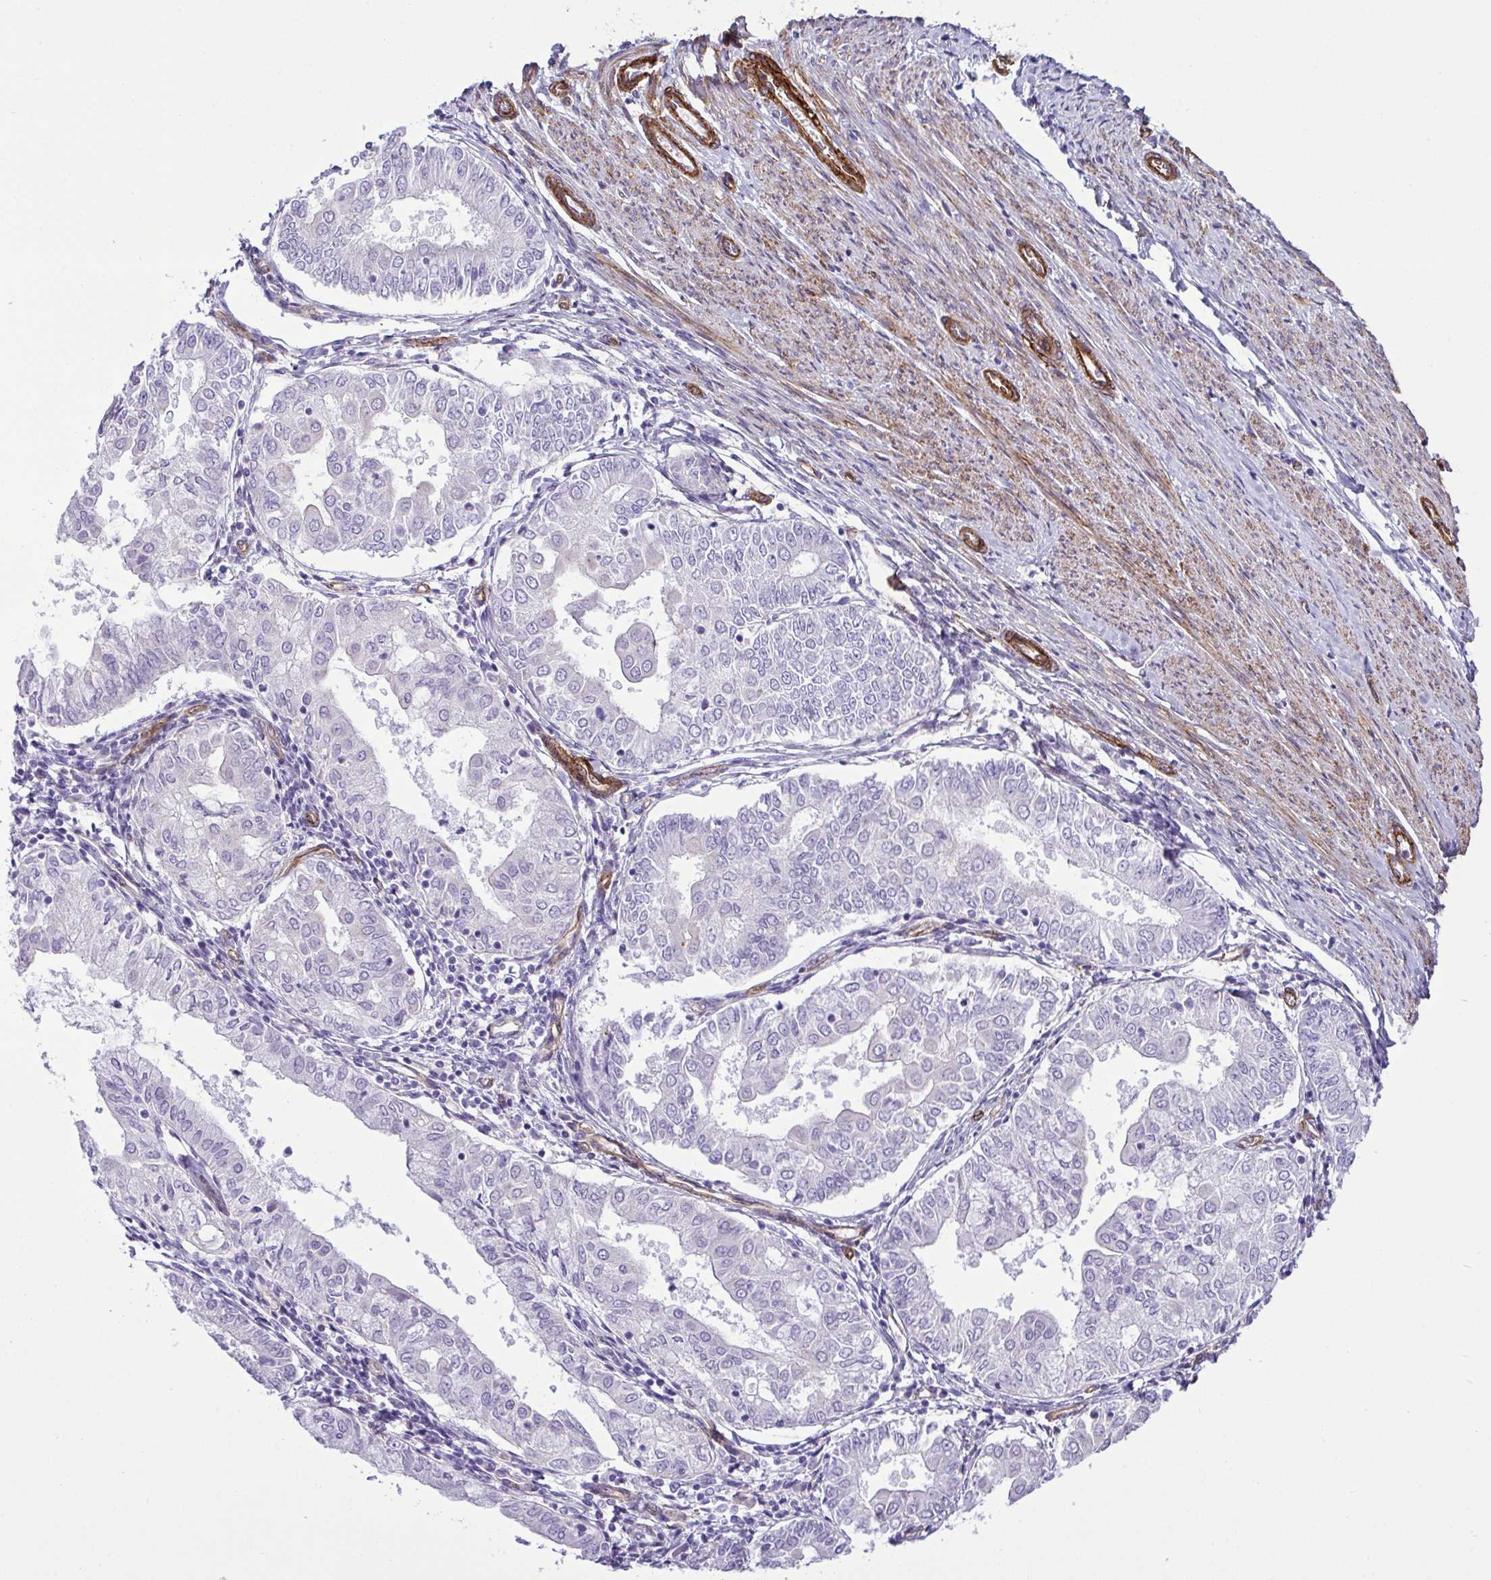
{"staining": {"intensity": "negative", "quantity": "none", "location": "none"}, "tissue": "endometrial cancer", "cell_type": "Tumor cells", "image_type": "cancer", "snomed": [{"axis": "morphology", "description": "Adenocarcinoma, NOS"}, {"axis": "topography", "description": "Endometrium"}], "caption": "Immunohistochemical staining of human endometrial cancer exhibits no significant staining in tumor cells.", "gene": "SYNPO2L", "patient": {"sex": "female", "age": 68}}